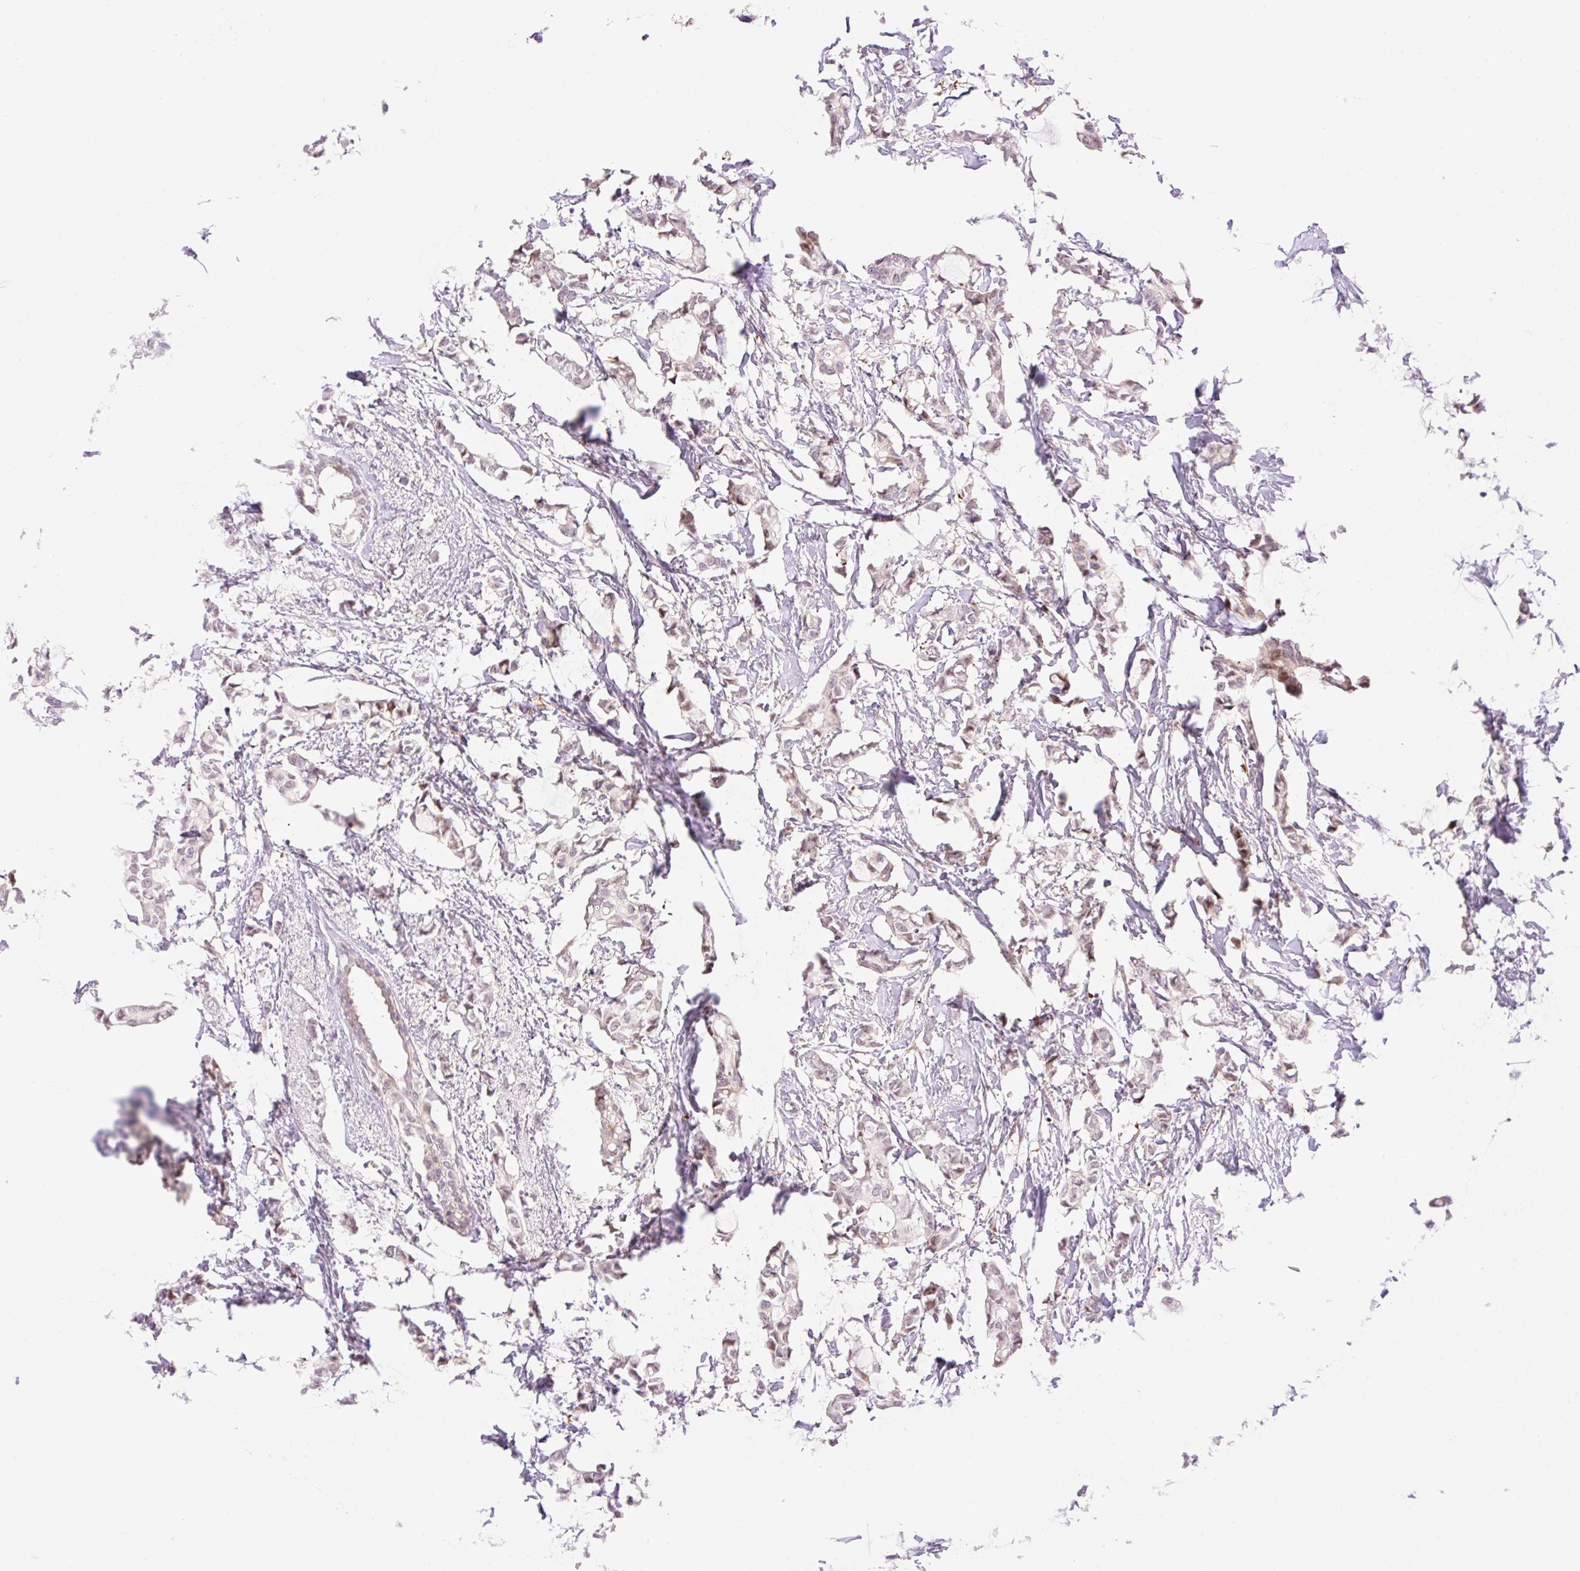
{"staining": {"intensity": "weak", "quantity": "<25%", "location": "cytoplasmic/membranous,nuclear"}, "tissue": "breast cancer", "cell_type": "Tumor cells", "image_type": "cancer", "snomed": [{"axis": "morphology", "description": "Duct carcinoma"}, {"axis": "topography", "description": "Breast"}], "caption": "Breast cancer was stained to show a protein in brown. There is no significant staining in tumor cells. Nuclei are stained in blue.", "gene": "ZFP41", "patient": {"sex": "female", "age": 73}}